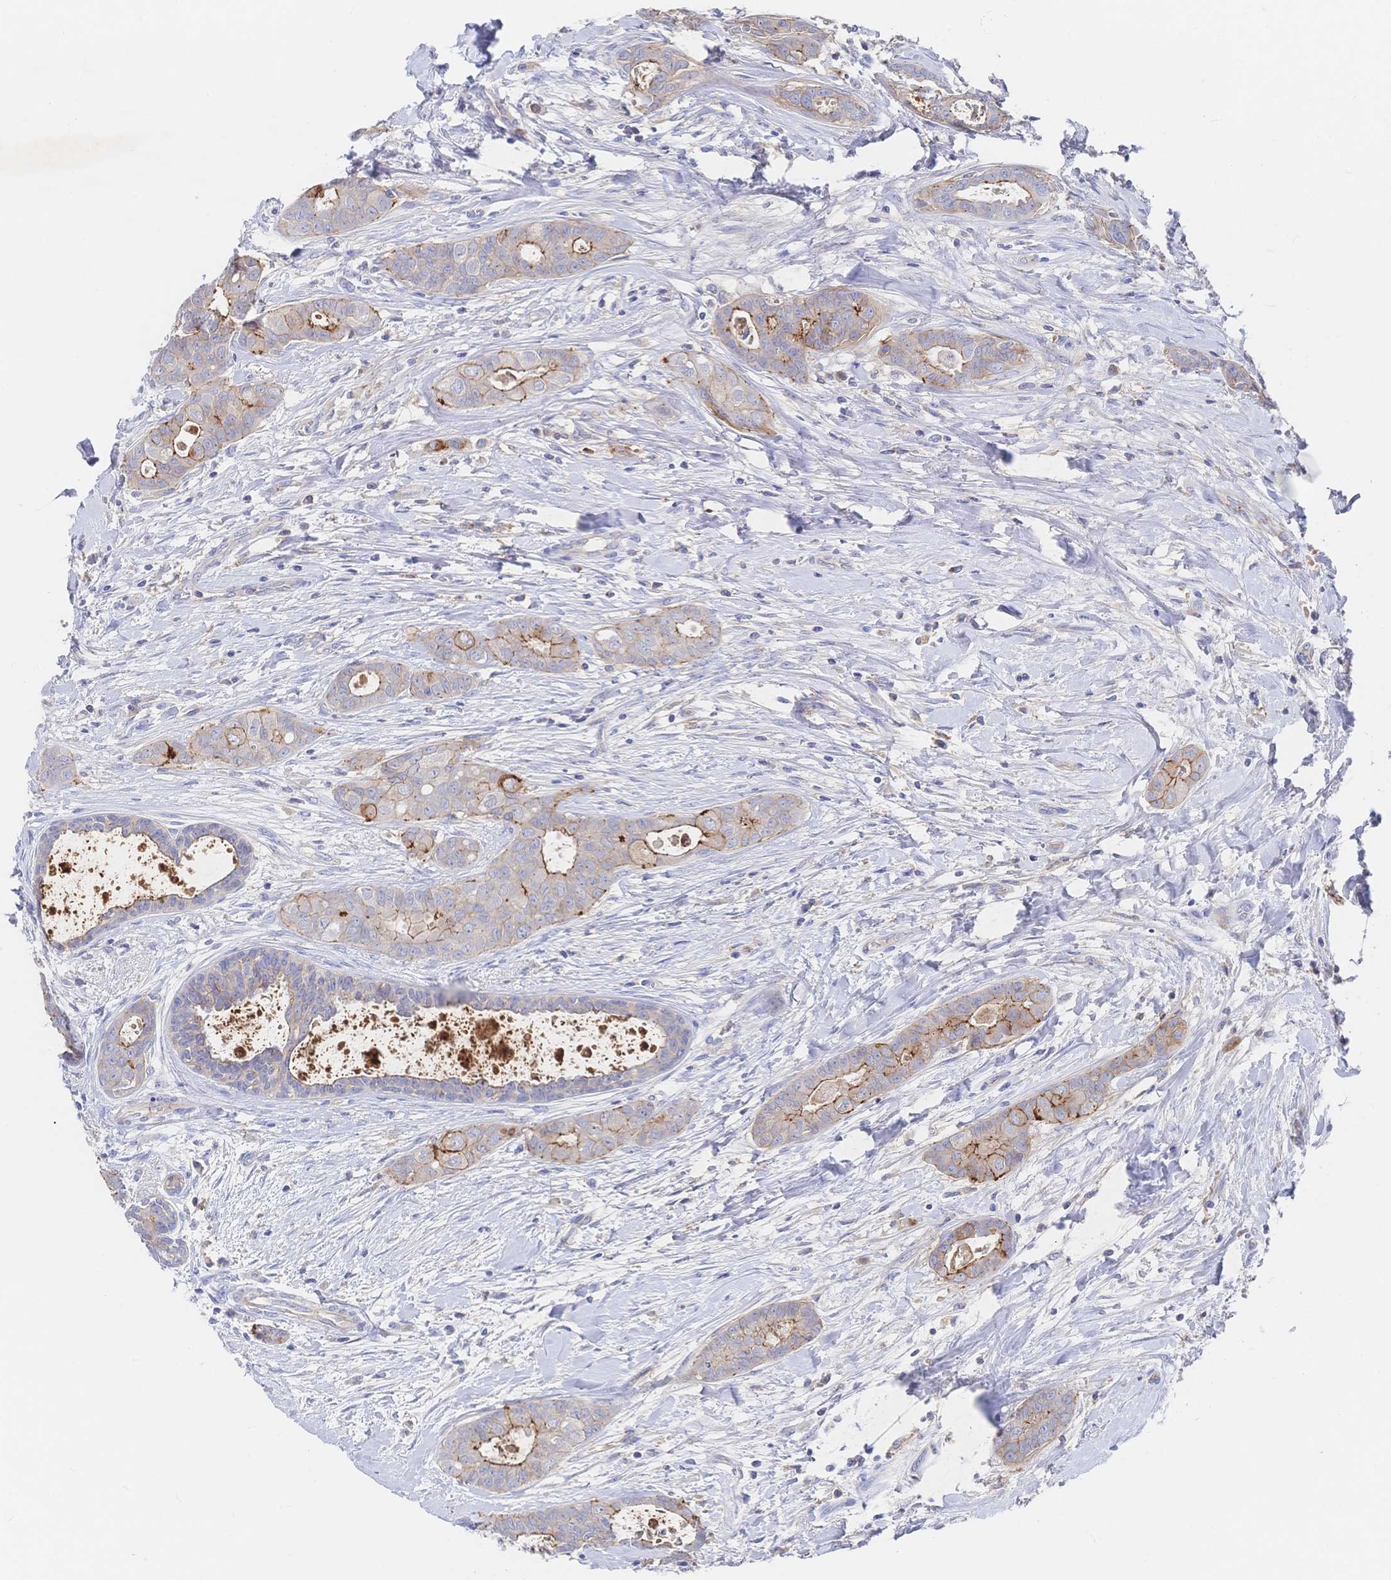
{"staining": {"intensity": "moderate", "quantity": "25%-75%", "location": "cytoplasmic/membranous"}, "tissue": "breast cancer", "cell_type": "Tumor cells", "image_type": "cancer", "snomed": [{"axis": "morphology", "description": "Duct carcinoma"}, {"axis": "topography", "description": "Breast"}], "caption": "The micrograph displays a brown stain indicating the presence of a protein in the cytoplasmic/membranous of tumor cells in breast cancer (invasive ductal carcinoma).", "gene": "F11R", "patient": {"sex": "female", "age": 45}}